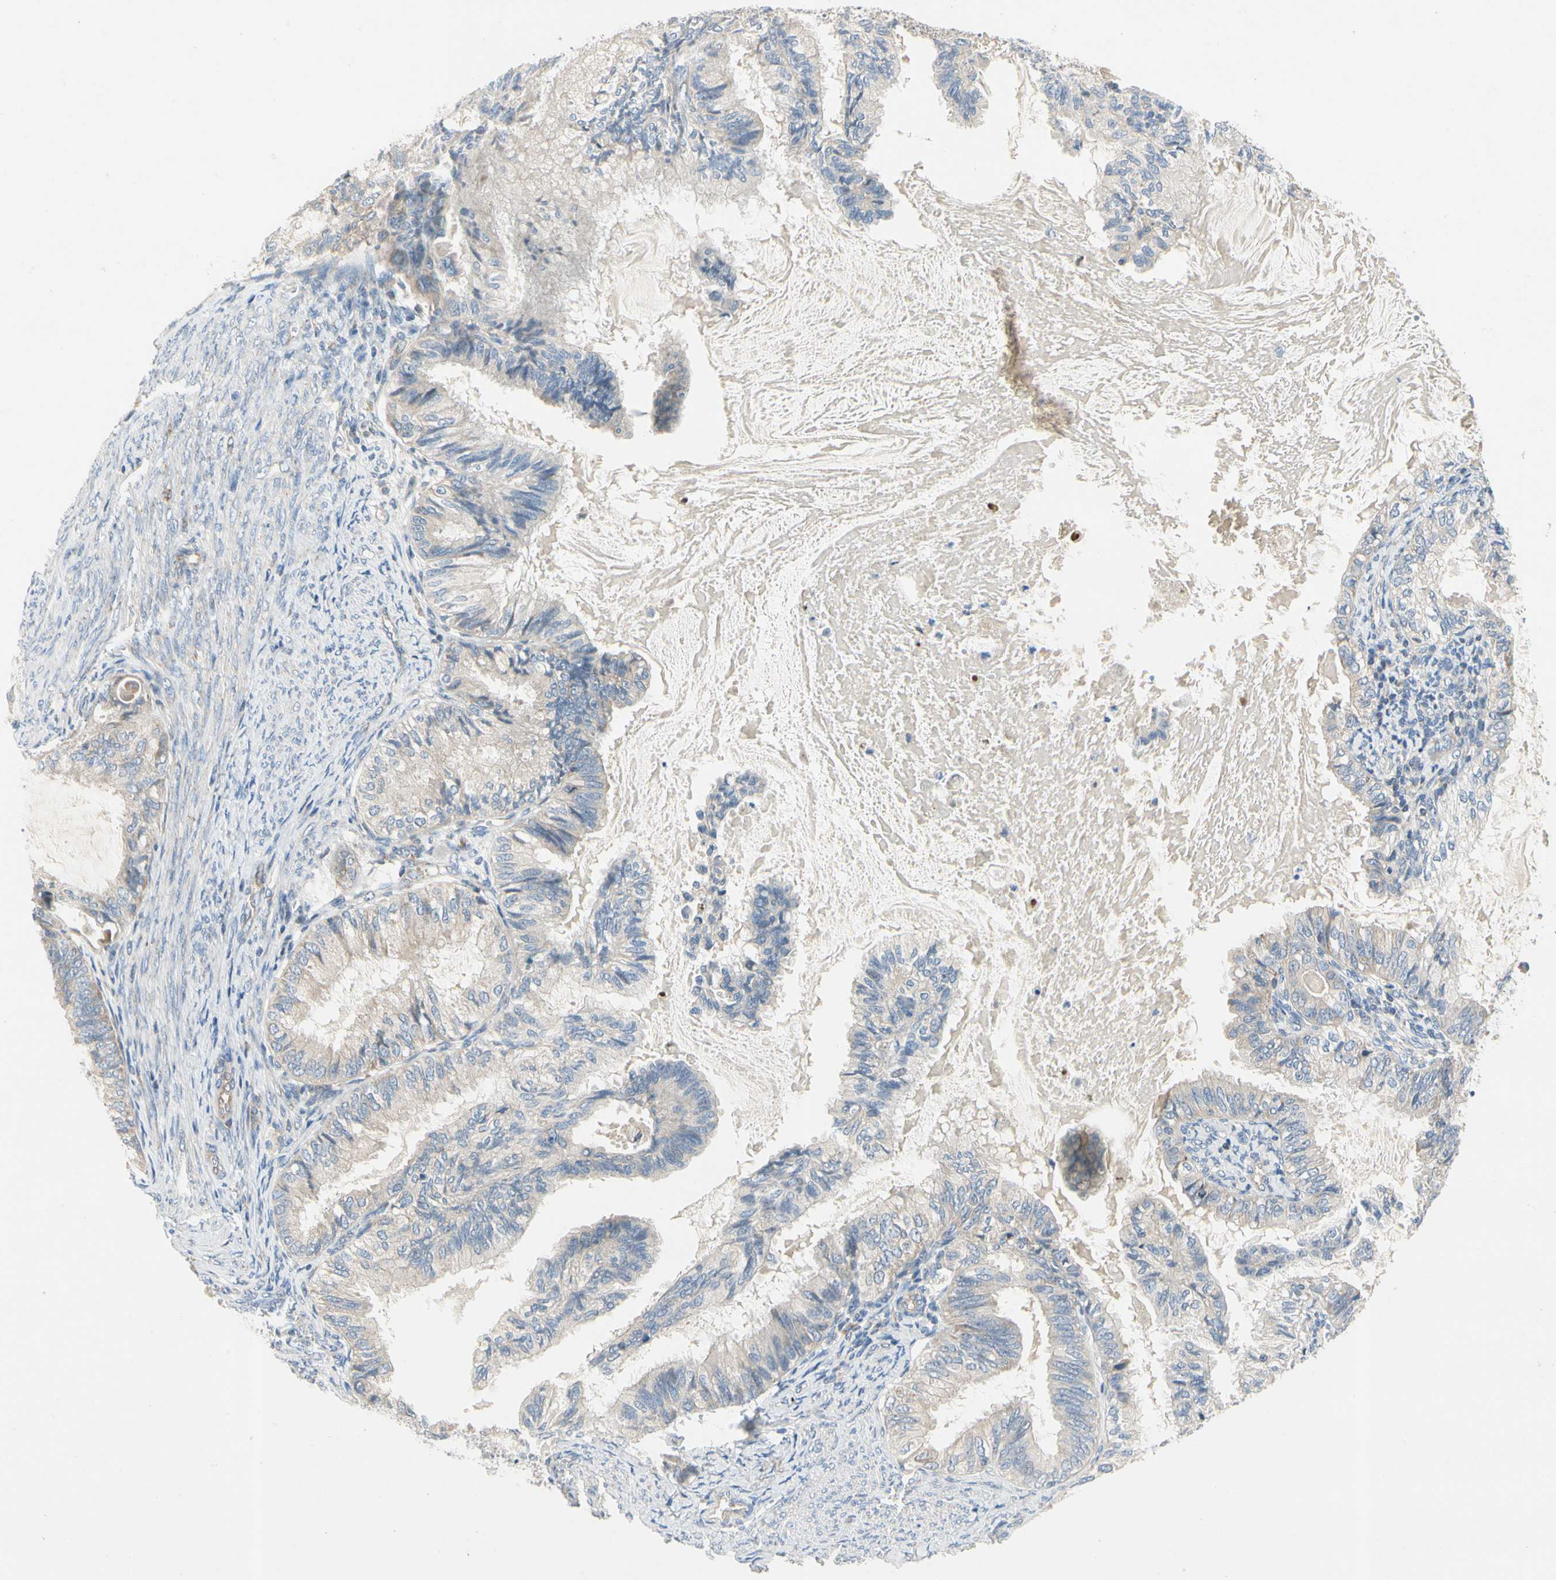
{"staining": {"intensity": "negative", "quantity": "none", "location": "none"}, "tissue": "cervical cancer", "cell_type": "Tumor cells", "image_type": "cancer", "snomed": [{"axis": "morphology", "description": "Normal tissue, NOS"}, {"axis": "morphology", "description": "Adenocarcinoma, NOS"}, {"axis": "topography", "description": "Cervix"}, {"axis": "topography", "description": "Endometrium"}], "caption": "There is no significant staining in tumor cells of cervical cancer.", "gene": "KLHDC8B", "patient": {"sex": "female", "age": 86}}